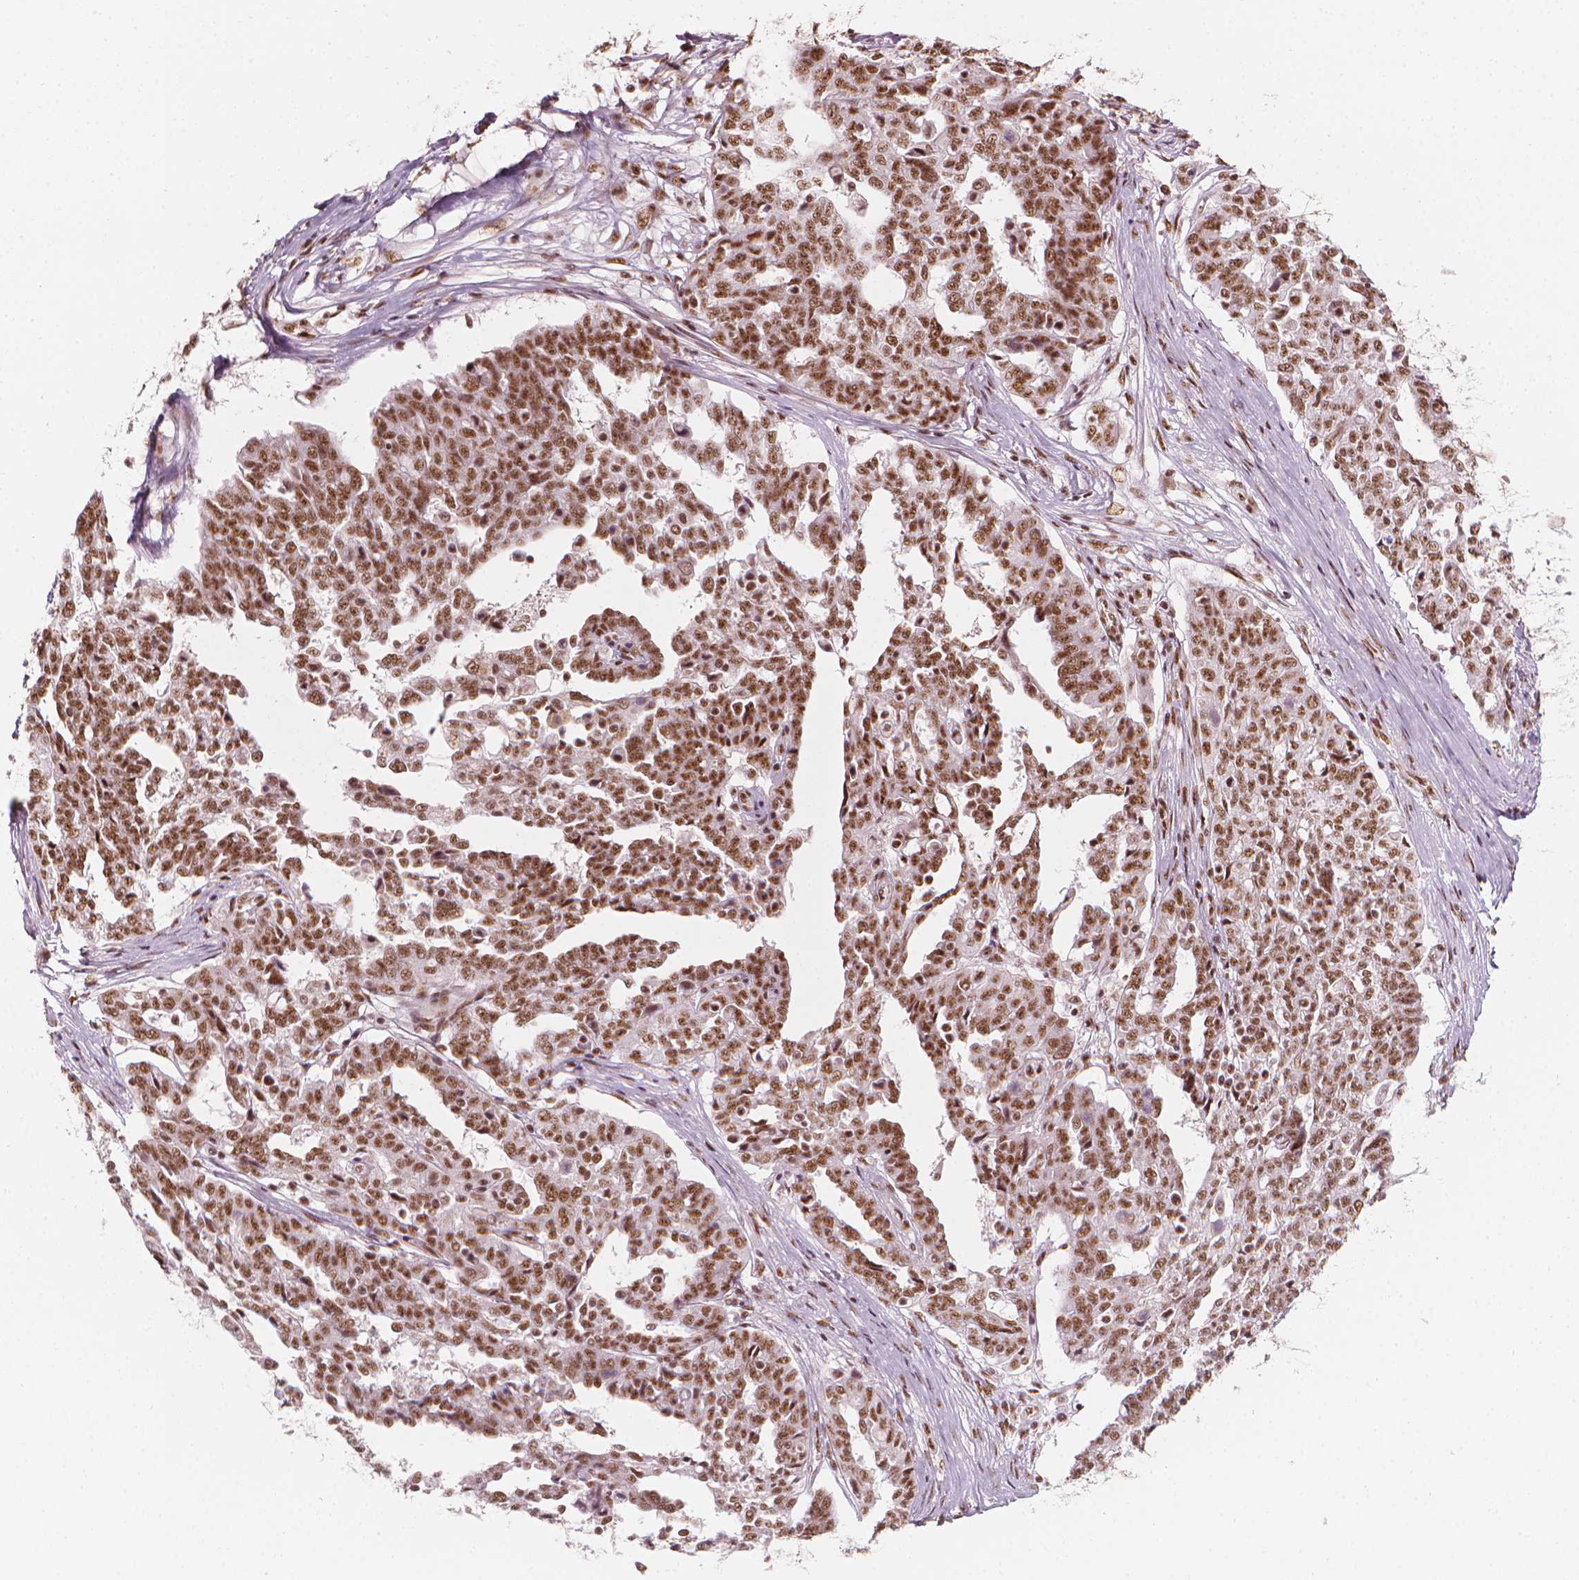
{"staining": {"intensity": "moderate", "quantity": ">75%", "location": "nuclear"}, "tissue": "ovarian cancer", "cell_type": "Tumor cells", "image_type": "cancer", "snomed": [{"axis": "morphology", "description": "Cystadenocarcinoma, serous, NOS"}, {"axis": "topography", "description": "Ovary"}], "caption": "Human ovarian cancer stained with a protein marker shows moderate staining in tumor cells.", "gene": "ELF2", "patient": {"sex": "female", "age": 67}}